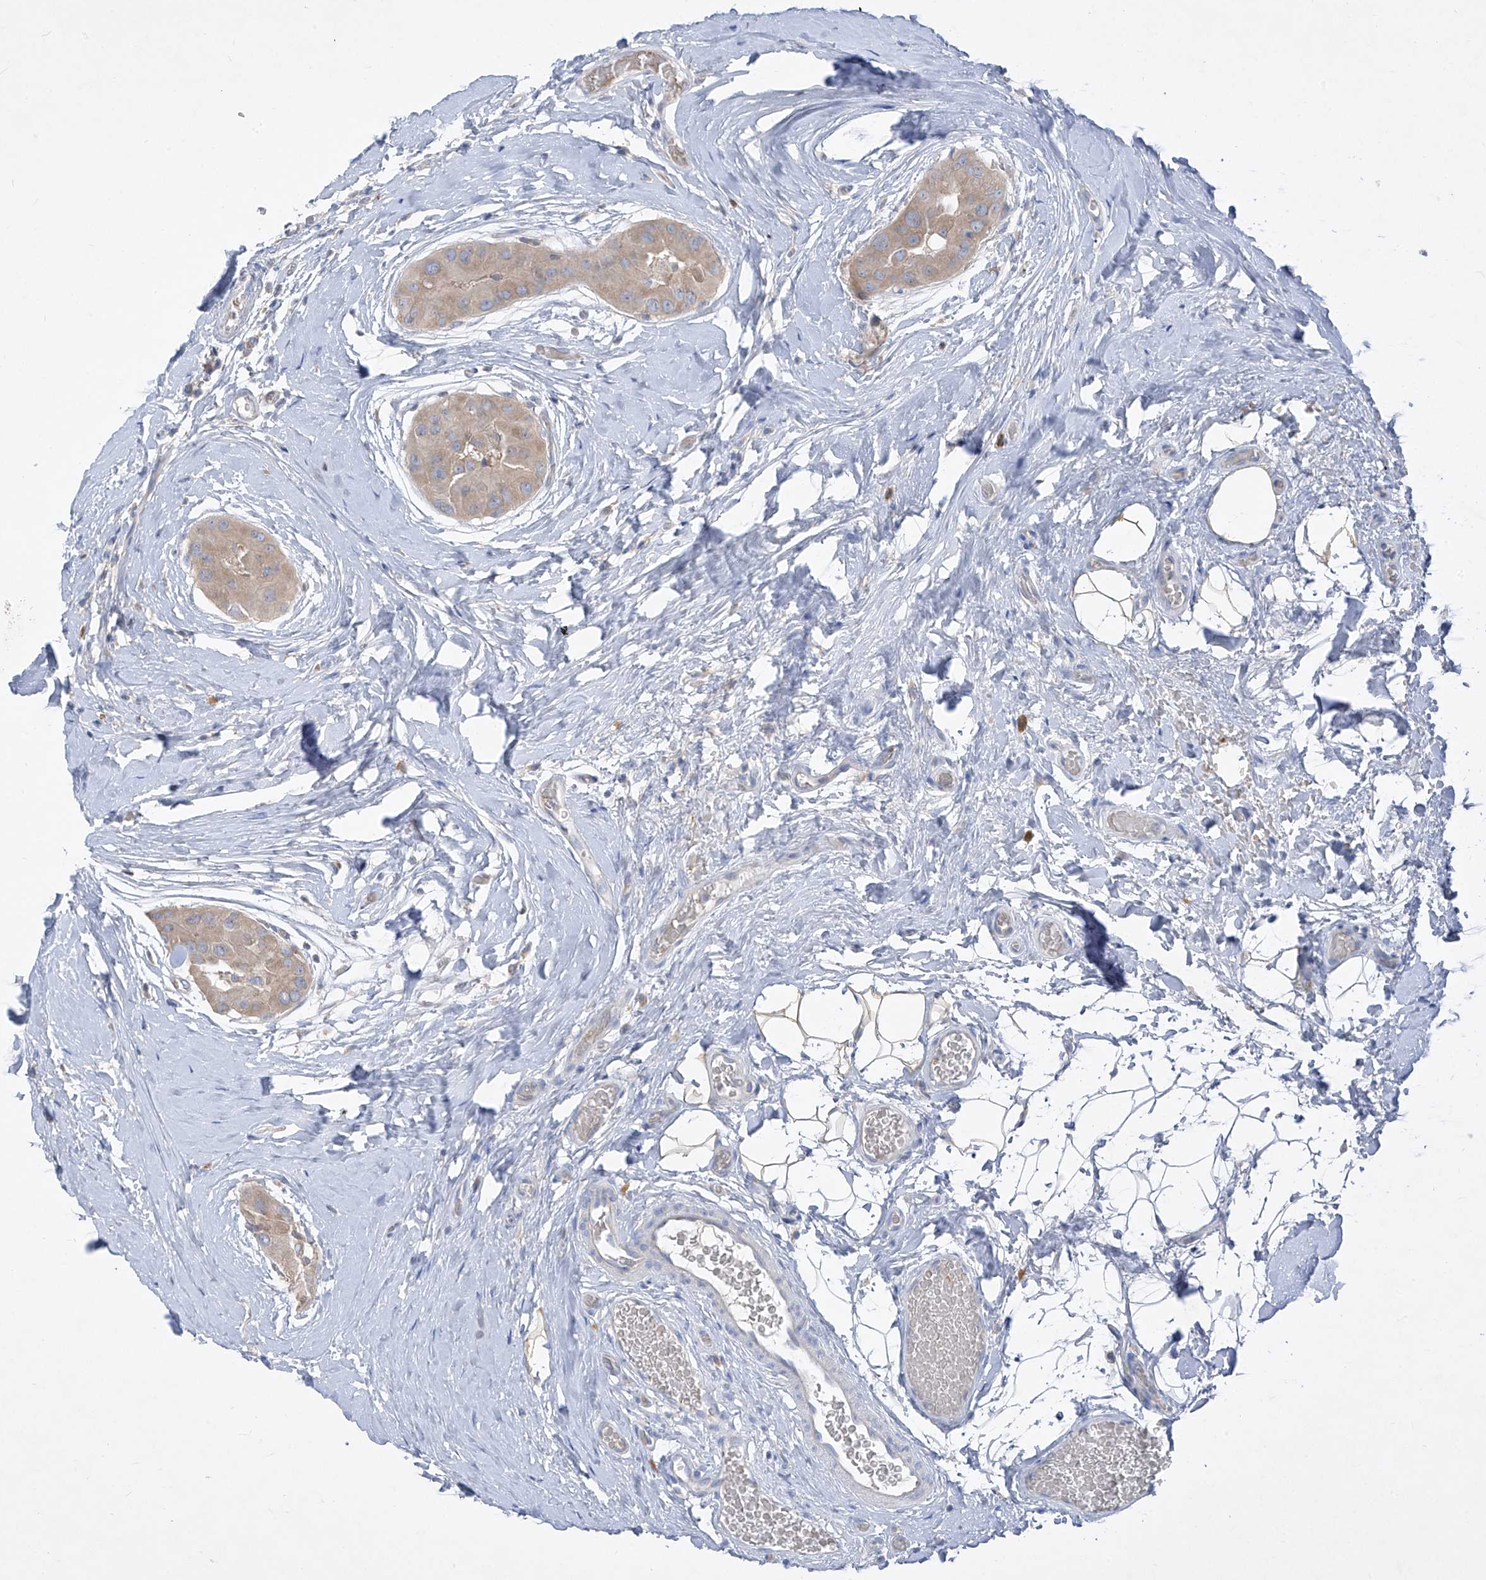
{"staining": {"intensity": "weak", "quantity": ">75%", "location": "cytoplasmic/membranous"}, "tissue": "thyroid cancer", "cell_type": "Tumor cells", "image_type": "cancer", "snomed": [{"axis": "morphology", "description": "Papillary adenocarcinoma, NOS"}, {"axis": "topography", "description": "Thyroid gland"}], "caption": "DAB (3,3'-diaminobenzidine) immunohistochemical staining of thyroid papillary adenocarcinoma shows weak cytoplasmic/membranous protein staining in approximately >75% of tumor cells.", "gene": "DGKQ", "patient": {"sex": "male", "age": 33}}